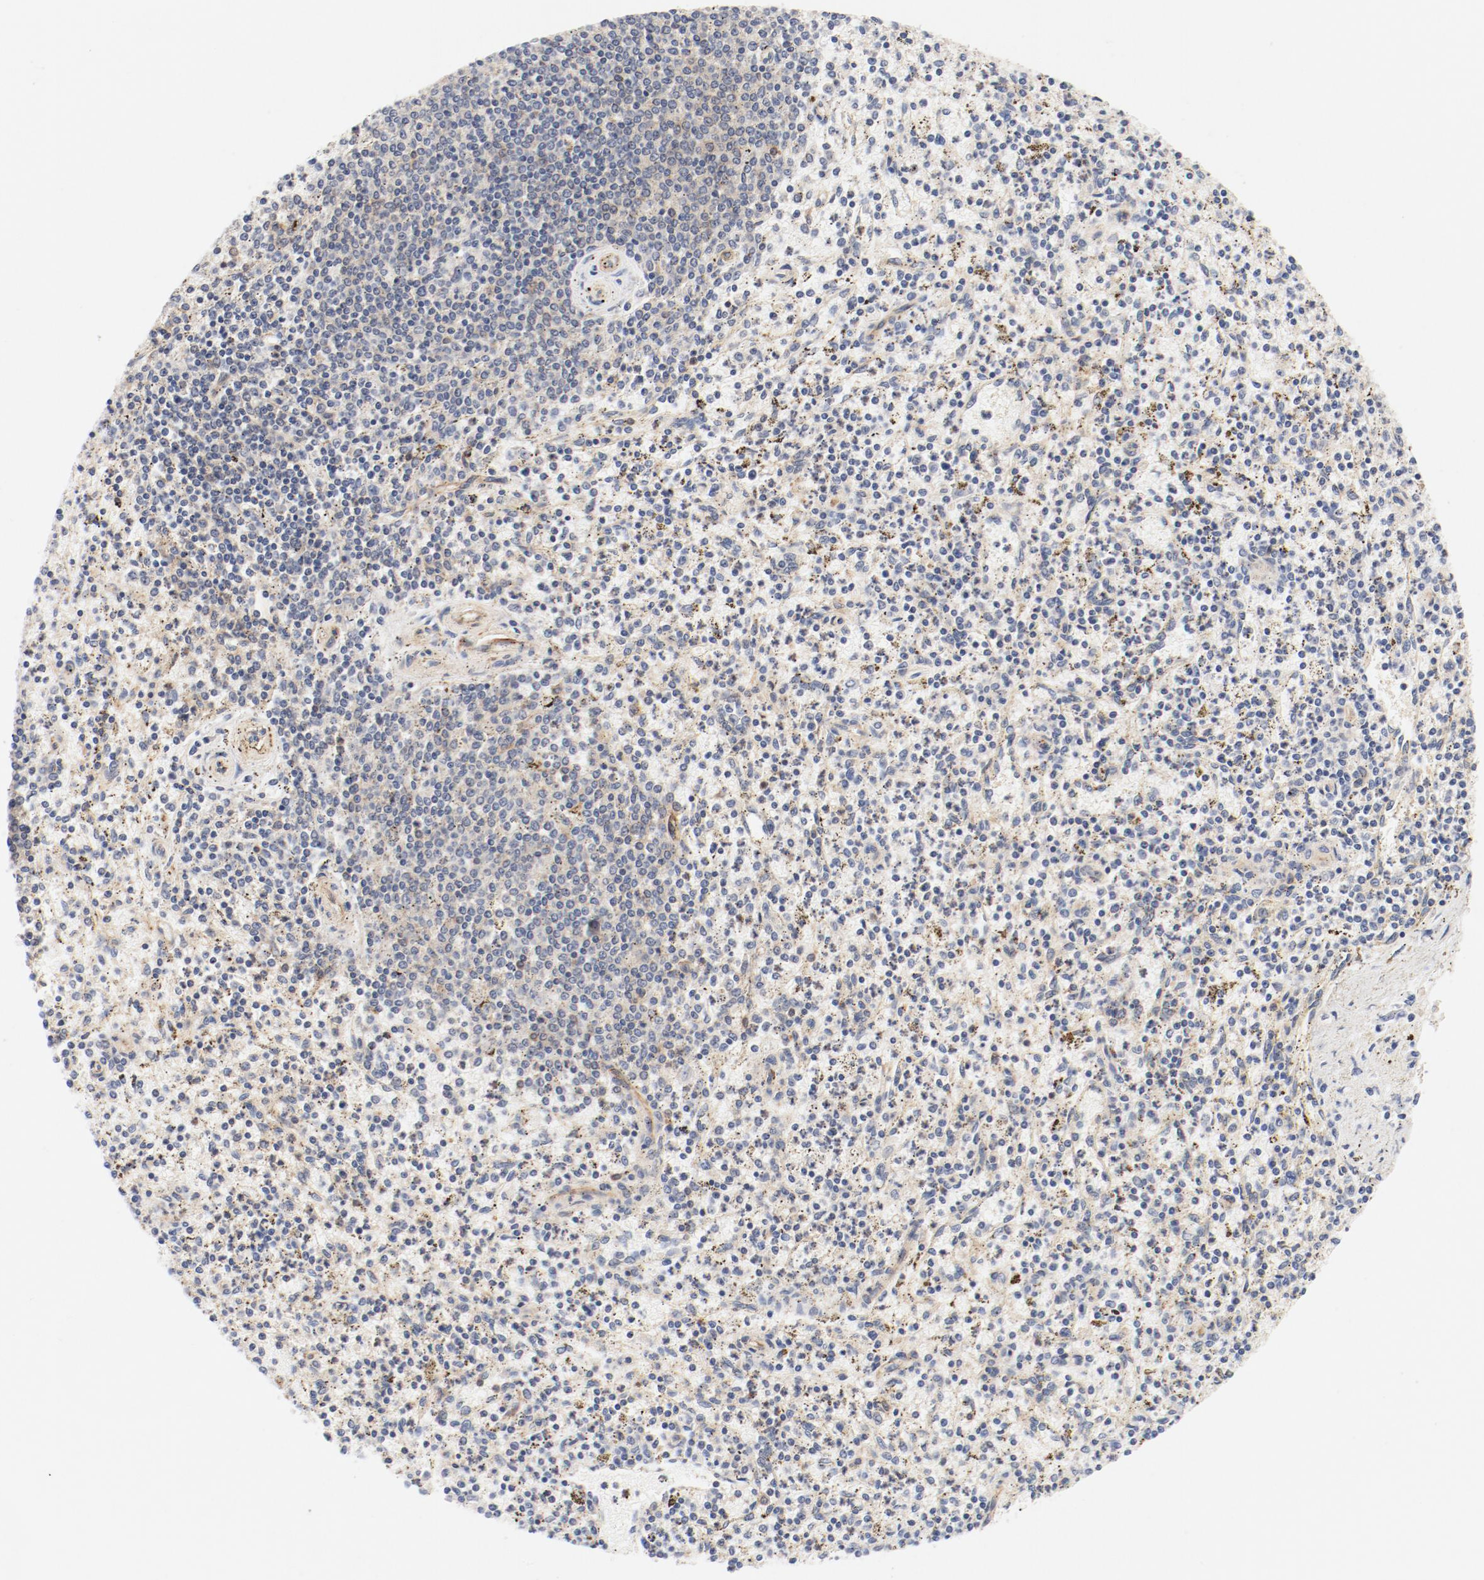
{"staining": {"intensity": "moderate", "quantity": ">75%", "location": "cytoplasmic/membranous"}, "tissue": "spleen", "cell_type": "Cells in red pulp", "image_type": "normal", "snomed": [{"axis": "morphology", "description": "Normal tissue, NOS"}, {"axis": "topography", "description": "Spleen"}], "caption": "Cells in red pulp reveal medium levels of moderate cytoplasmic/membranous staining in approximately >75% of cells in benign human spleen. (DAB (3,3'-diaminobenzidine) IHC, brown staining for protein, blue staining for nuclei).", "gene": "ZNF267", "patient": {"sex": "male", "age": 72}}